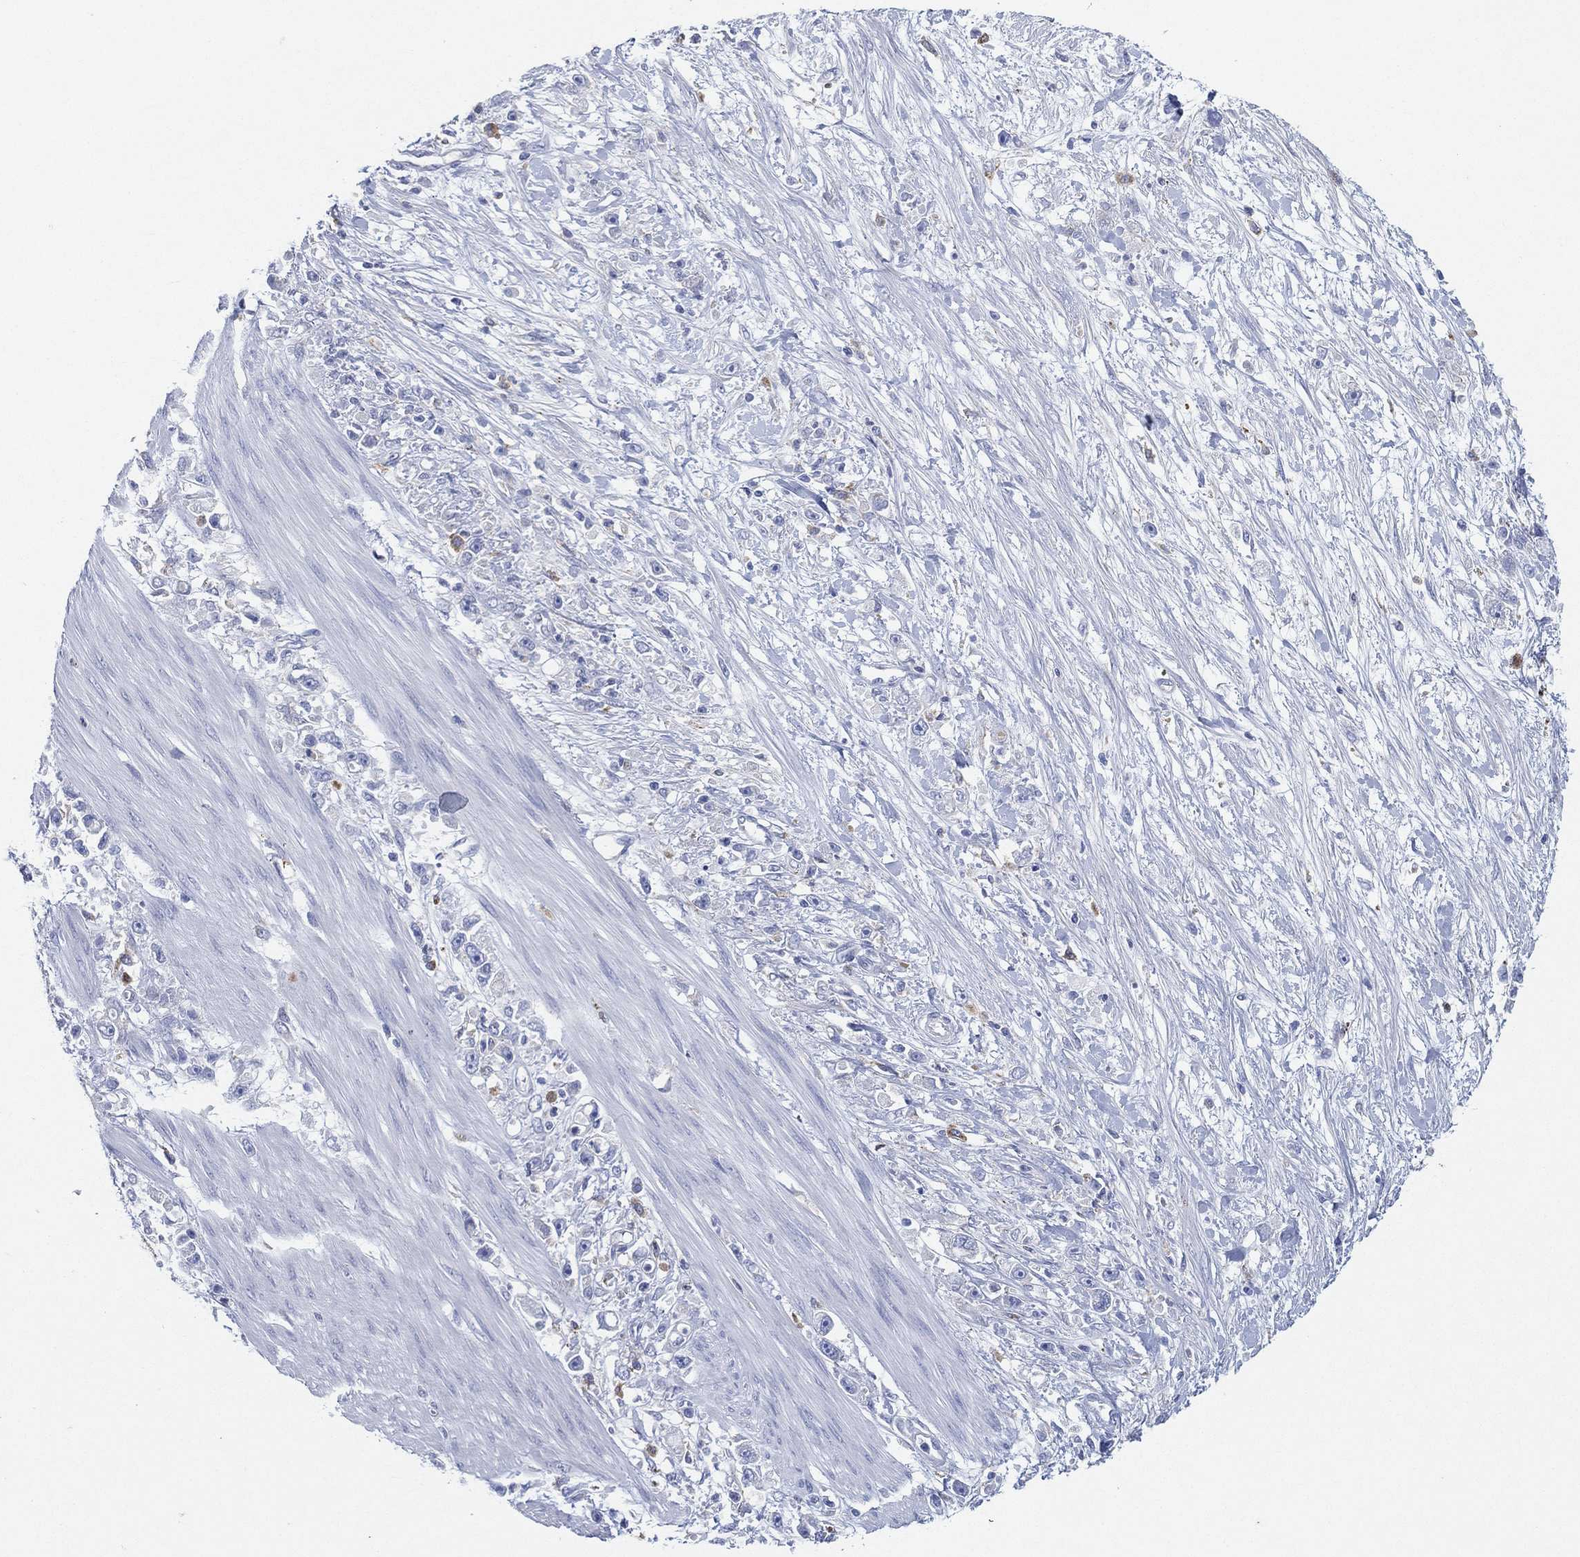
{"staining": {"intensity": "negative", "quantity": "none", "location": "none"}, "tissue": "stomach cancer", "cell_type": "Tumor cells", "image_type": "cancer", "snomed": [{"axis": "morphology", "description": "Adenocarcinoma, NOS"}, {"axis": "topography", "description": "Stomach"}], "caption": "An image of human adenocarcinoma (stomach) is negative for staining in tumor cells. Brightfield microscopy of immunohistochemistry stained with DAB (3,3'-diaminobenzidine) (brown) and hematoxylin (blue), captured at high magnification.", "gene": "GALNS", "patient": {"sex": "female", "age": 59}}